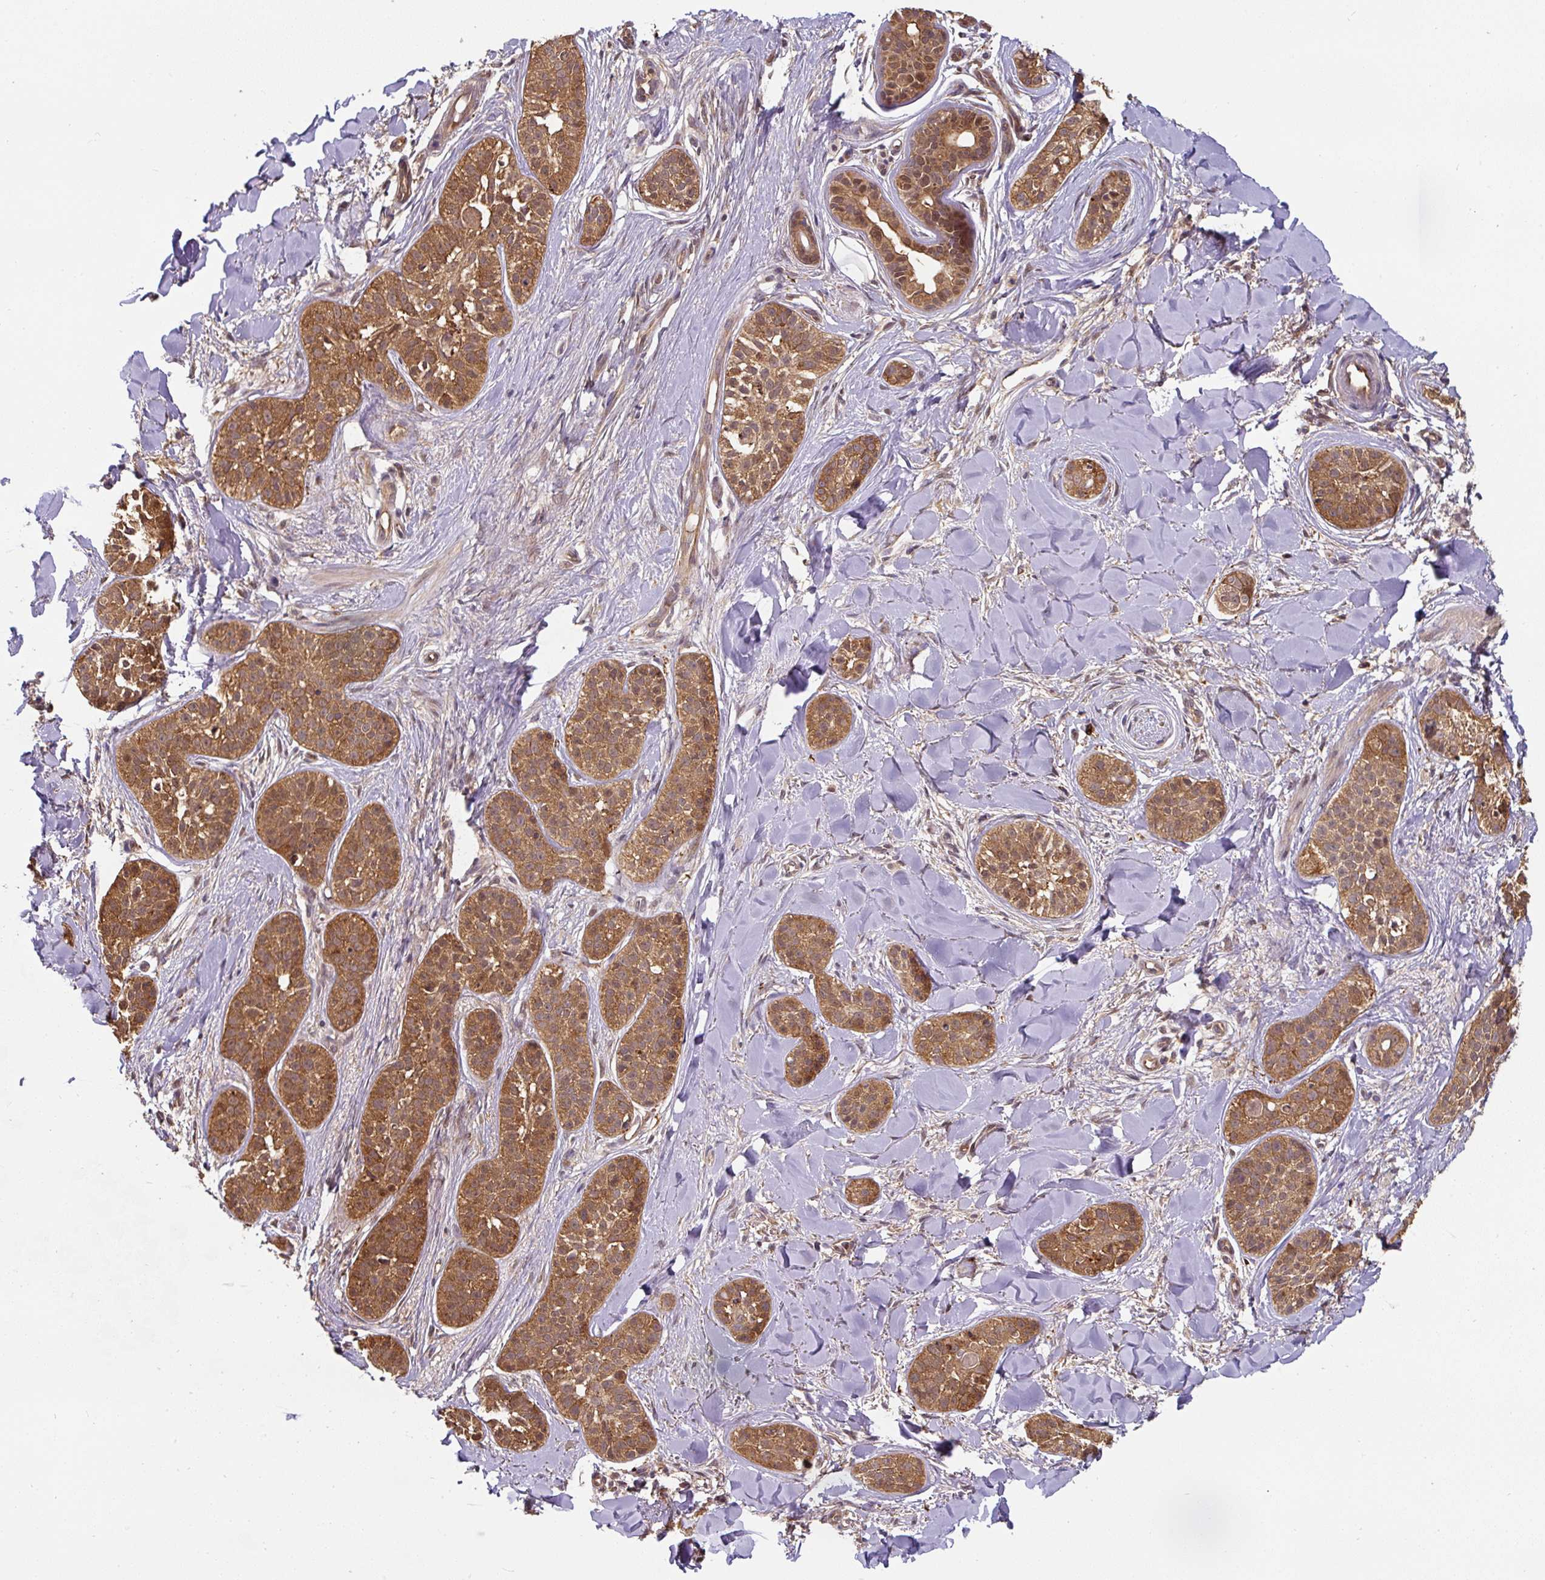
{"staining": {"intensity": "strong", "quantity": ">75%", "location": "cytoplasmic/membranous"}, "tissue": "skin cancer", "cell_type": "Tumor cells", "image_type": "cancer", "snomed": [{"axis": "morphology", "description": "Basal cell carcinoma"}, {"axis": "topography", "description": "Skin"}], "caption": "Protein staining exhibits strong cytoplasmic/membranous staining in about >75% of tumor cells in basal cell carcinoma (skin).", "gene": "ST13", "patient": {"sex": "male", "age": 52}}